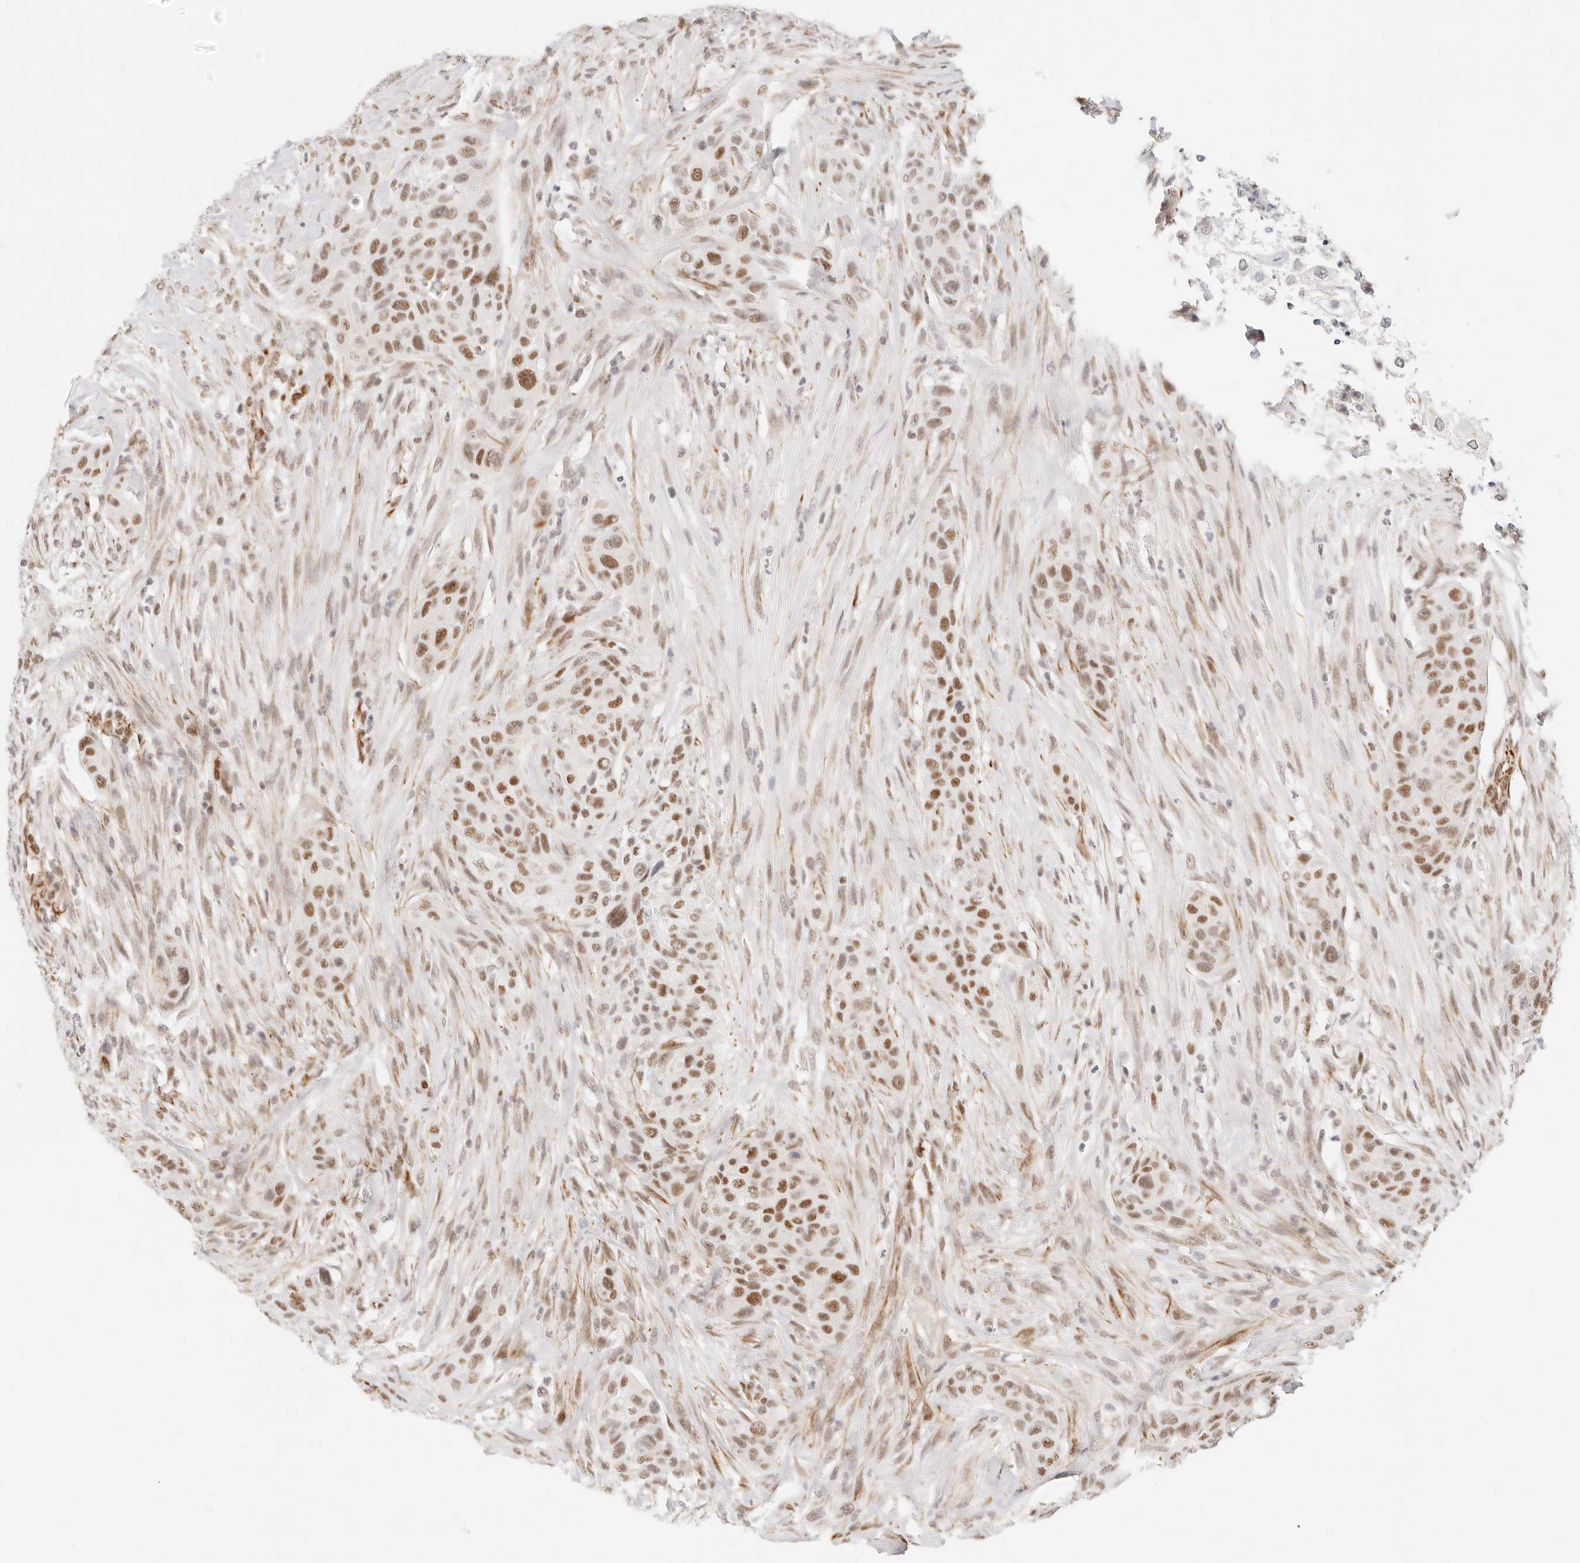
{"staining": {"intensity": "moderate", "quantity": ">75%", "location": "nuclear"}, "tissue": "urothelial cancer", "cell_type": "Tumor cells", "image_type": "cancer", "snomed": [{"axis": "morphology", "description": "Urothelial carcinoma, High grade"}, {"axis": "topography", "description": "Urinary bladder"}], "caption": "Brown immunohistochemical staining in human high-grade urothelial carcinoma reveals moderate nuclear staining in approximately >75% of tumor cells.", "gene": "ZC3H11A", "patient": {"sex": "male", "age": 35}}